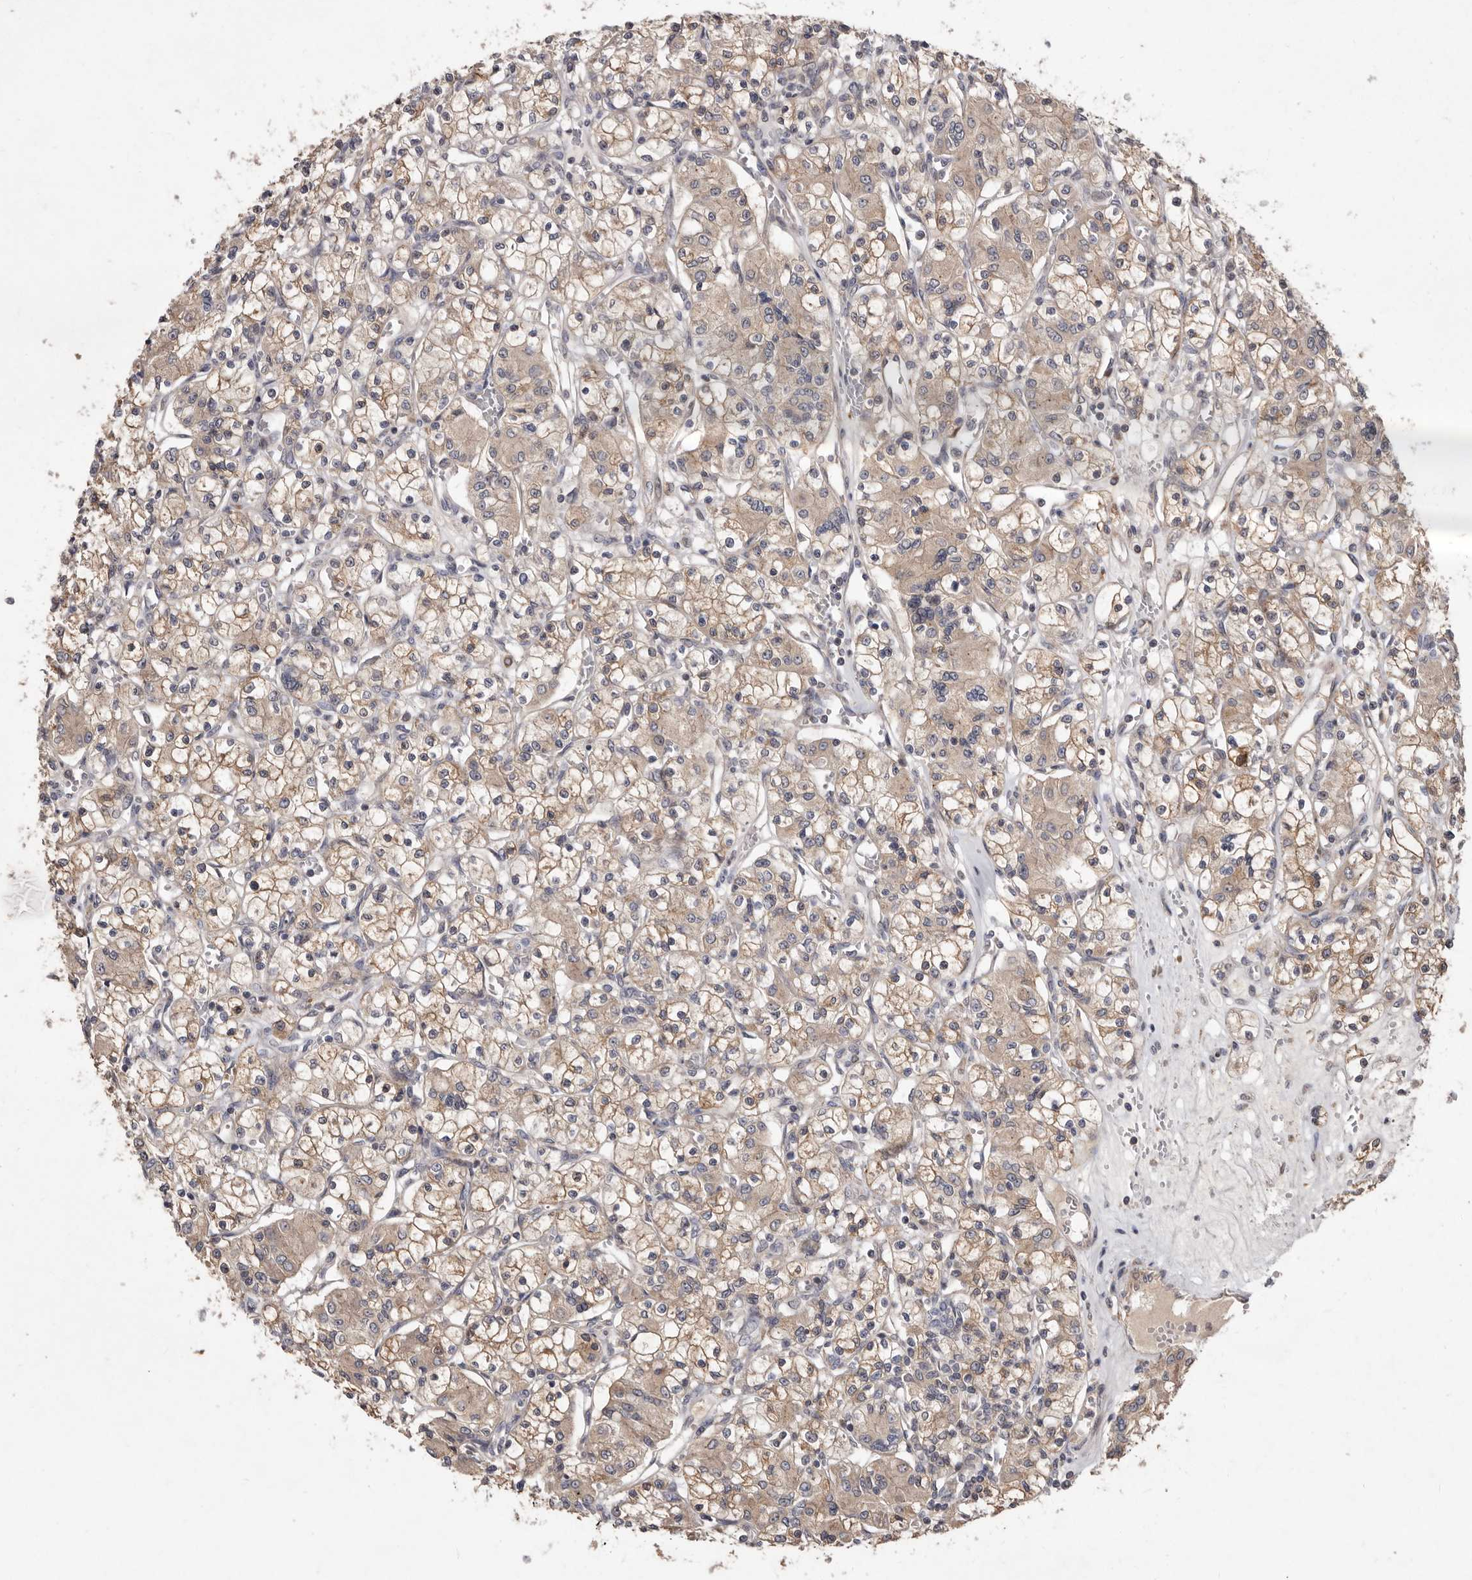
{"staining": {"intensity": "weak", "quantity": ">75%", "location": "cytoplasmic/membranous"}, "tissue": "renal cancer", "cell_type": "Tumor cells", "image_type": "cancer", "snomed": [{"axis": "morphology", "description": "Adenocarcinoma, NOS"}, {"axis": "topography", "description": "Kidney"}], "caption": "High-magnification brightfield microscopy of adenocarcinoma (renal) stained with DAB (brown) and counterstained with hematoxylin (blue). tumor cells exhibit weak cytoplasmic/membranous expression is appreciated in approximately>75% of cells. Using DAB (3,3'-diaminobenzidine) (brown) and hematoxylin (blue) stains, captured at high magnification using brightfield microscopy.", "gene": "FLAD1", "patient": {"sex": "female", "age": 59}}